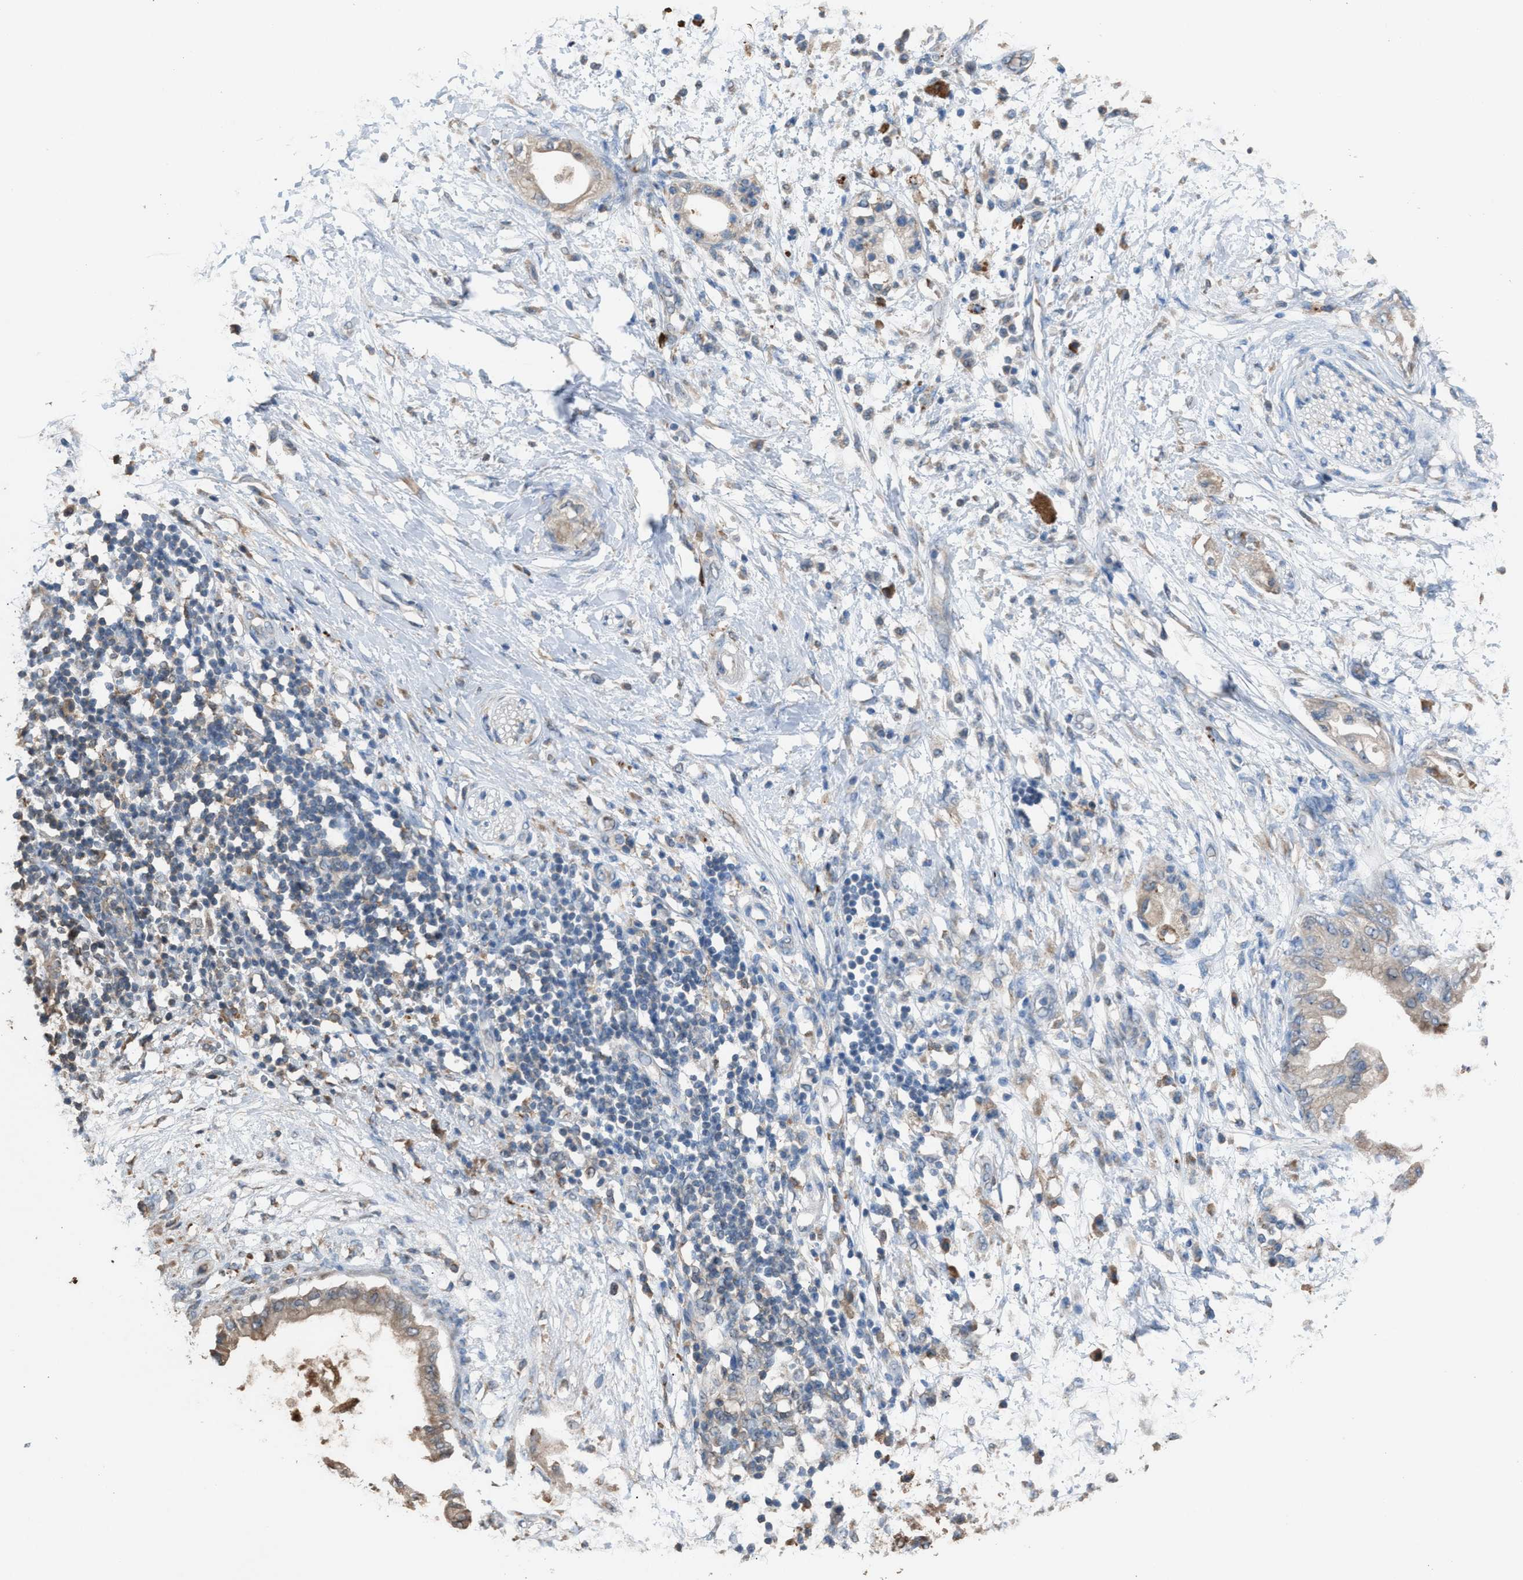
{"staining": {"intensity": "strong", "quantity": ">75%", "location": "cytoplasmic/membranous"}, "tissue": "adipose tissue", "cell_type": "Adipocytes", "image_type": "normal", "snomed": [{"axis": "morphology", "description": "Normal tissue, NOS"}, {"axis": "morphology", "description": "Adenocarcinoma, NOS"}, {"axis": "topography", "description": "Duodenum"}, {"axis": "topography", "description": "Peripheral nerve tissue"}], "caption": "Adipose tissue stained with DAB (3,3'-diaminobenzidine) IHC displays high levels of strong cytoplasmic/membranous positivity in approximately >75% of adipocytes. (brown staining indicates protein expression, while blue staining denotes nuclei).", "gene": "CA3", "patient": {"sex": "female", "age": 60}}